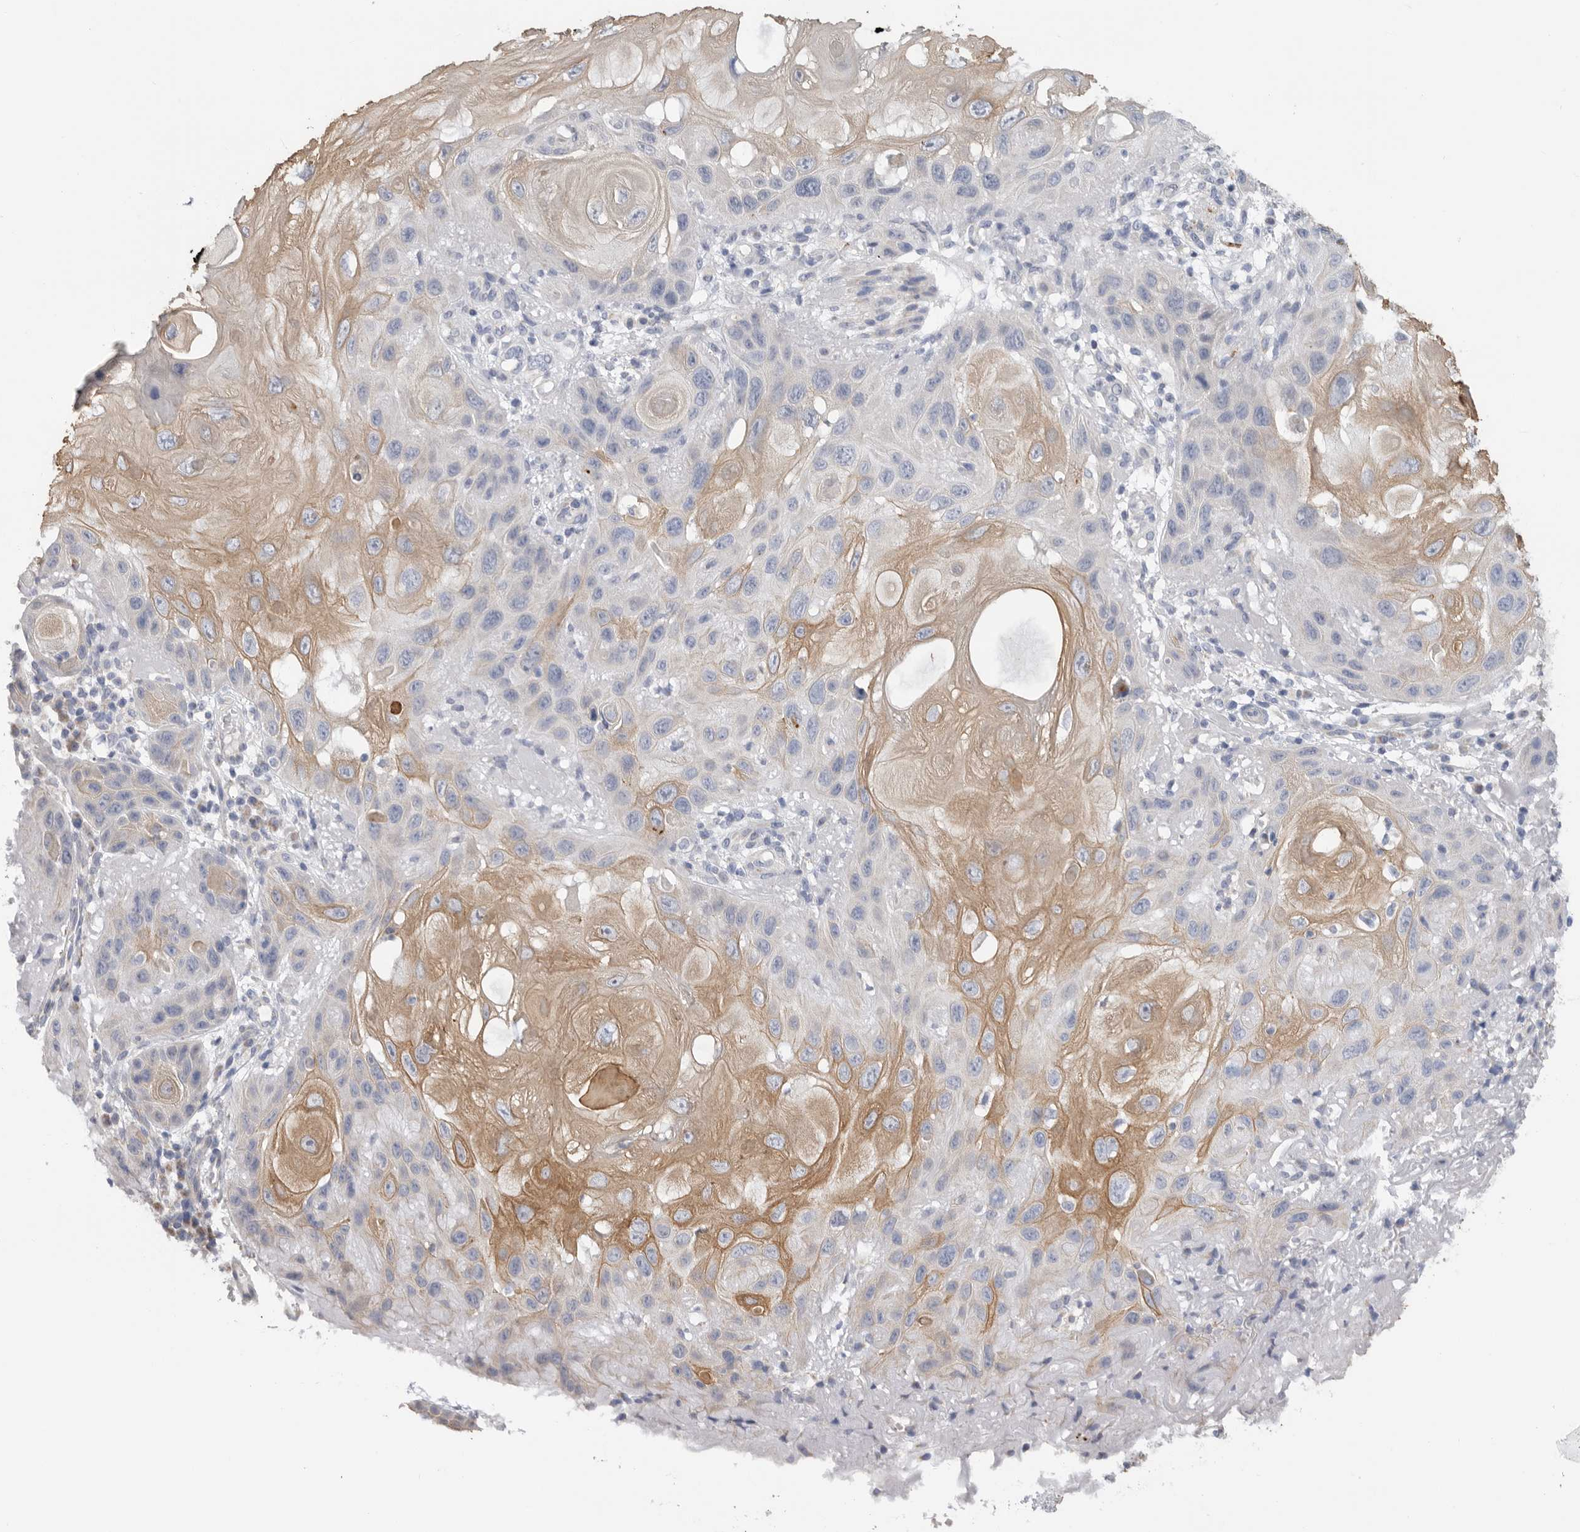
{"staining": {"intensity": "moderate", "quantity": "25%-75%", "location": "cytoplasmic/membranous"}, "tissue": "skin cancer", "cell_type": "Tumor cells", "image_type": "cancer", "snomed": [{"axis": "morphology", "description": "Normal tissue, NOS"}, {"axis": "morphology", "description": "Squamous cell carcinoma, NOS"}, {"axis": "topography", "description": "Skin"}], "caption": "This micrograph demonstrates skin cancer (squamous cell carcinoma) stained with immunohistochemistry (IHC) to label a protein in brown. The cytoplasmic/membranous of tumor cells show moderate positivity for the protein. Nuclei are counter-stained blue.", "gene": "MTFR1L", "patient": {"sex": "female", "age": 96}}